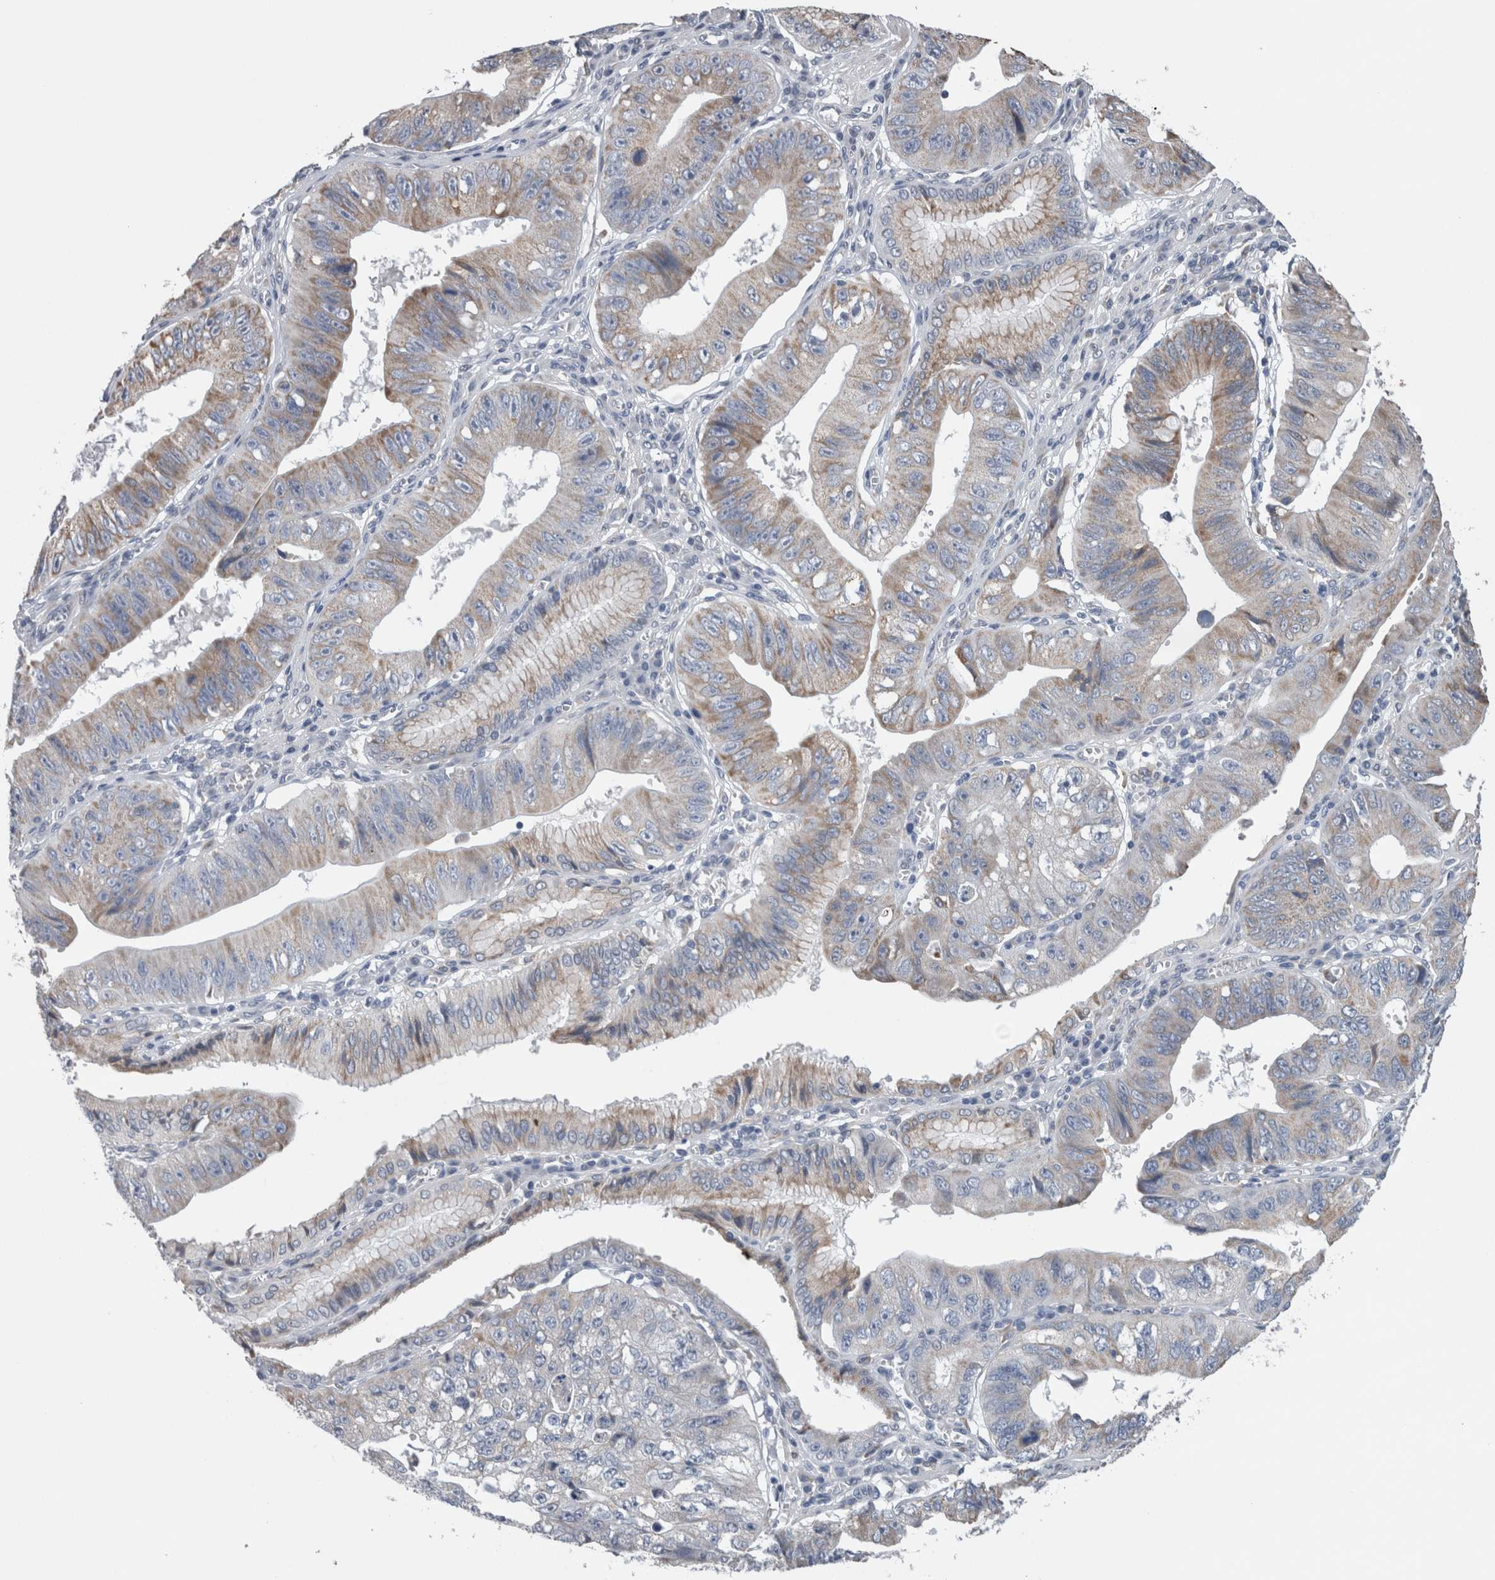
{"staining": {"intensity": "weak", "quantity": "25%-75%", "location": "cytoplasmic/membranous"}, "tissue": "stomach cancer", "cell_type": "Tumor cells", "image_type": "cancer", "snomed": [{"axis": "morphology", "description": "Adenocarcinoma, NOS"}, {"axis": "topography", "description": "Stomach"}], "caption": "Stomach cancer tissue displays weak cytoplasmic/membranous positivity in about 25%-75% of tumor cells, visualized by immunohistochemistry.", "gene": "GDAP1", "patient": {"sex": "male", "age": 59}}